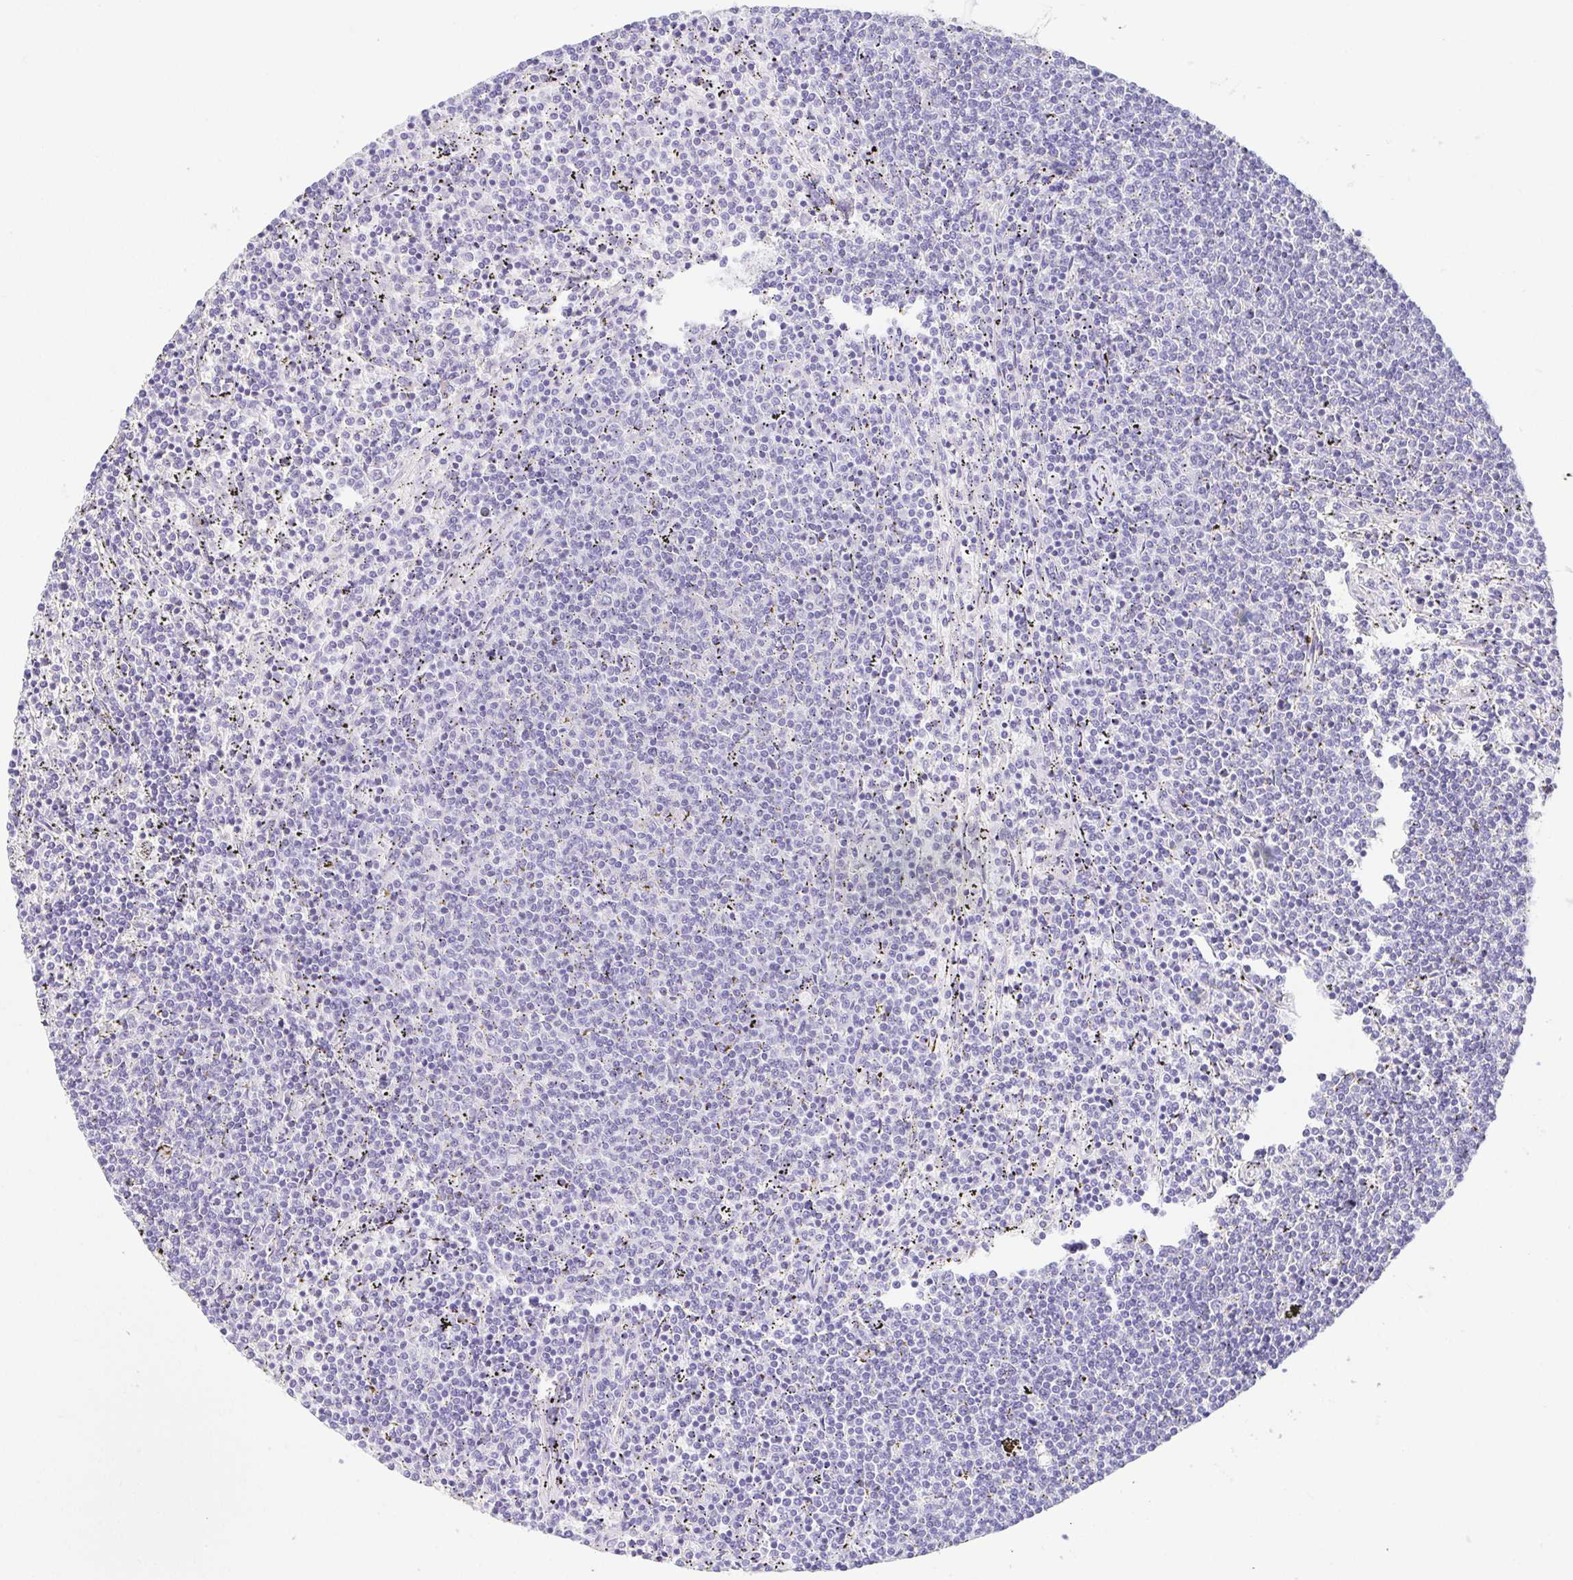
{"staining": {"intensity": "negative", "quantity": "none", "location": "none"}, "tissue": "lymphoma", "cell_type": "Tumor cells", "image_type": "cancer", "snomed": [{"axis": "morphology", "description": "Malignant lymphoma, non-Hodgkin's type, Low grade"}, {"axis": "topography", "description": "Spleen"}], "caption": "High power microscopy histopathology image of an immunohistochemistry histopathology image of lymphoma, revealing no significant staining in tumor cells. The staining is performed using DAB (3,3'-diaminobenzidine) brown chromogen with nuclei counter-stained in using hematoxylin.", "gene": "HAPLN2", "patient": {"sex": "female", "age": 50}}